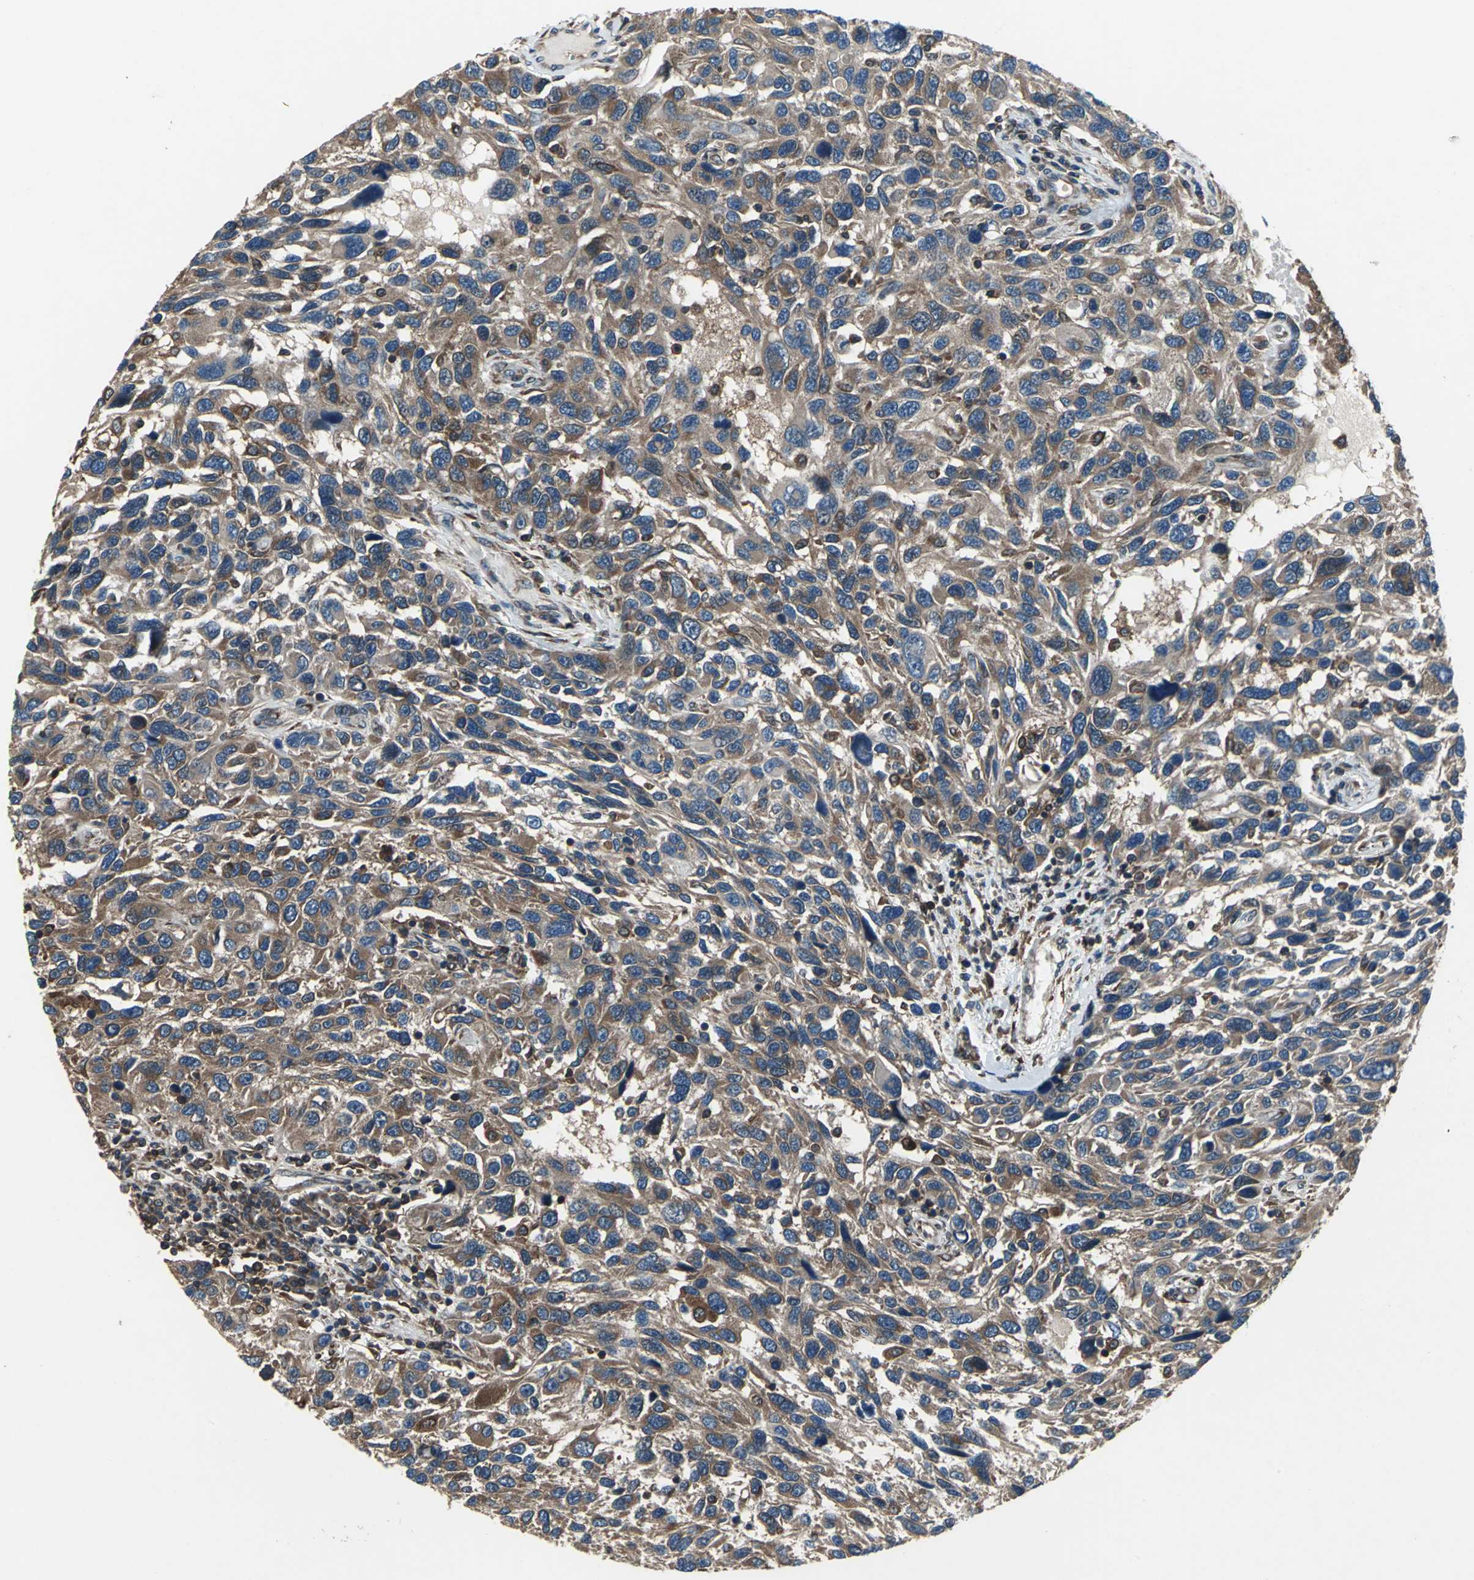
{"staining": {"intensity": "strong", "quantity": ">75%", "location": "cytoplasmic/membranous"}, "tissue": "melanoma", "cell_type": "Tumor cells", "image_type": "cancer", "snomed": [{"axis": "morphology", "description": "Malignant melanoma, NOS"}, {"axis": "topography", "description": "Skin"}], "caption": "Melanoma tissue reveals strong cytoplasmic/membranous positivity in approximately >75% of tumor cells", "gene": "CAPN1", "patient": {"sex": "male", "age": 53}}